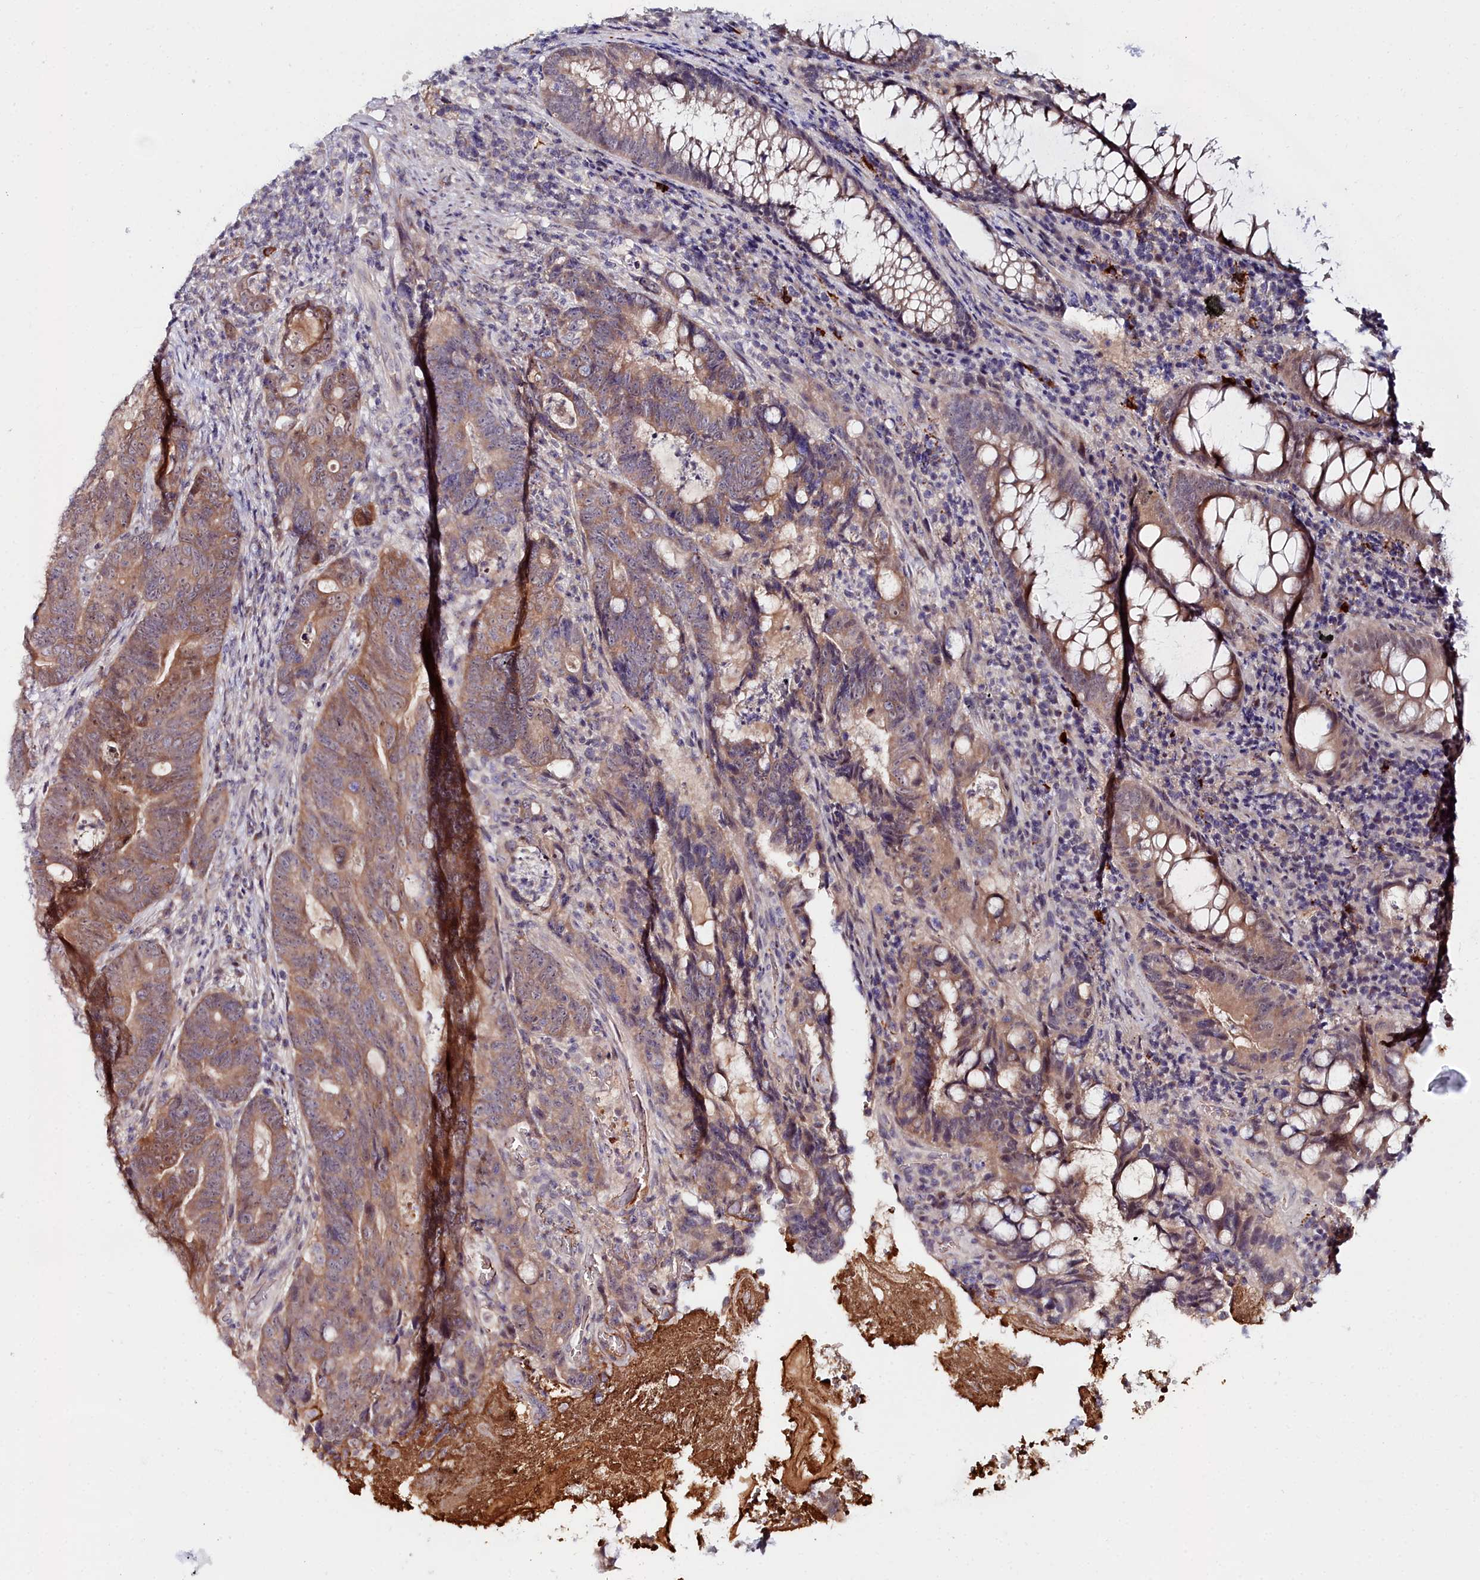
{"staining": {"intensity": "moderate", "quantity": ">75%", "location": "cytoplasmic/membranous"}, "tissue": "colorectal cancer", "cell_type": "Tumor cells", "image_type": "cancer", "snomed": [{"axis": "morphology", "description": "Adenocarcinoma, NOS"}, {"axis": "topography", "description": "Colon"}], "caption": "Moderate cytoplasmic/membranous staining for a protein is identified in about >75% of tumor cells of colorectal cancer using immunohistochemistry (IHC).", "gene": "KCTD18", "patient": {"sex": "female", "age": 82}}